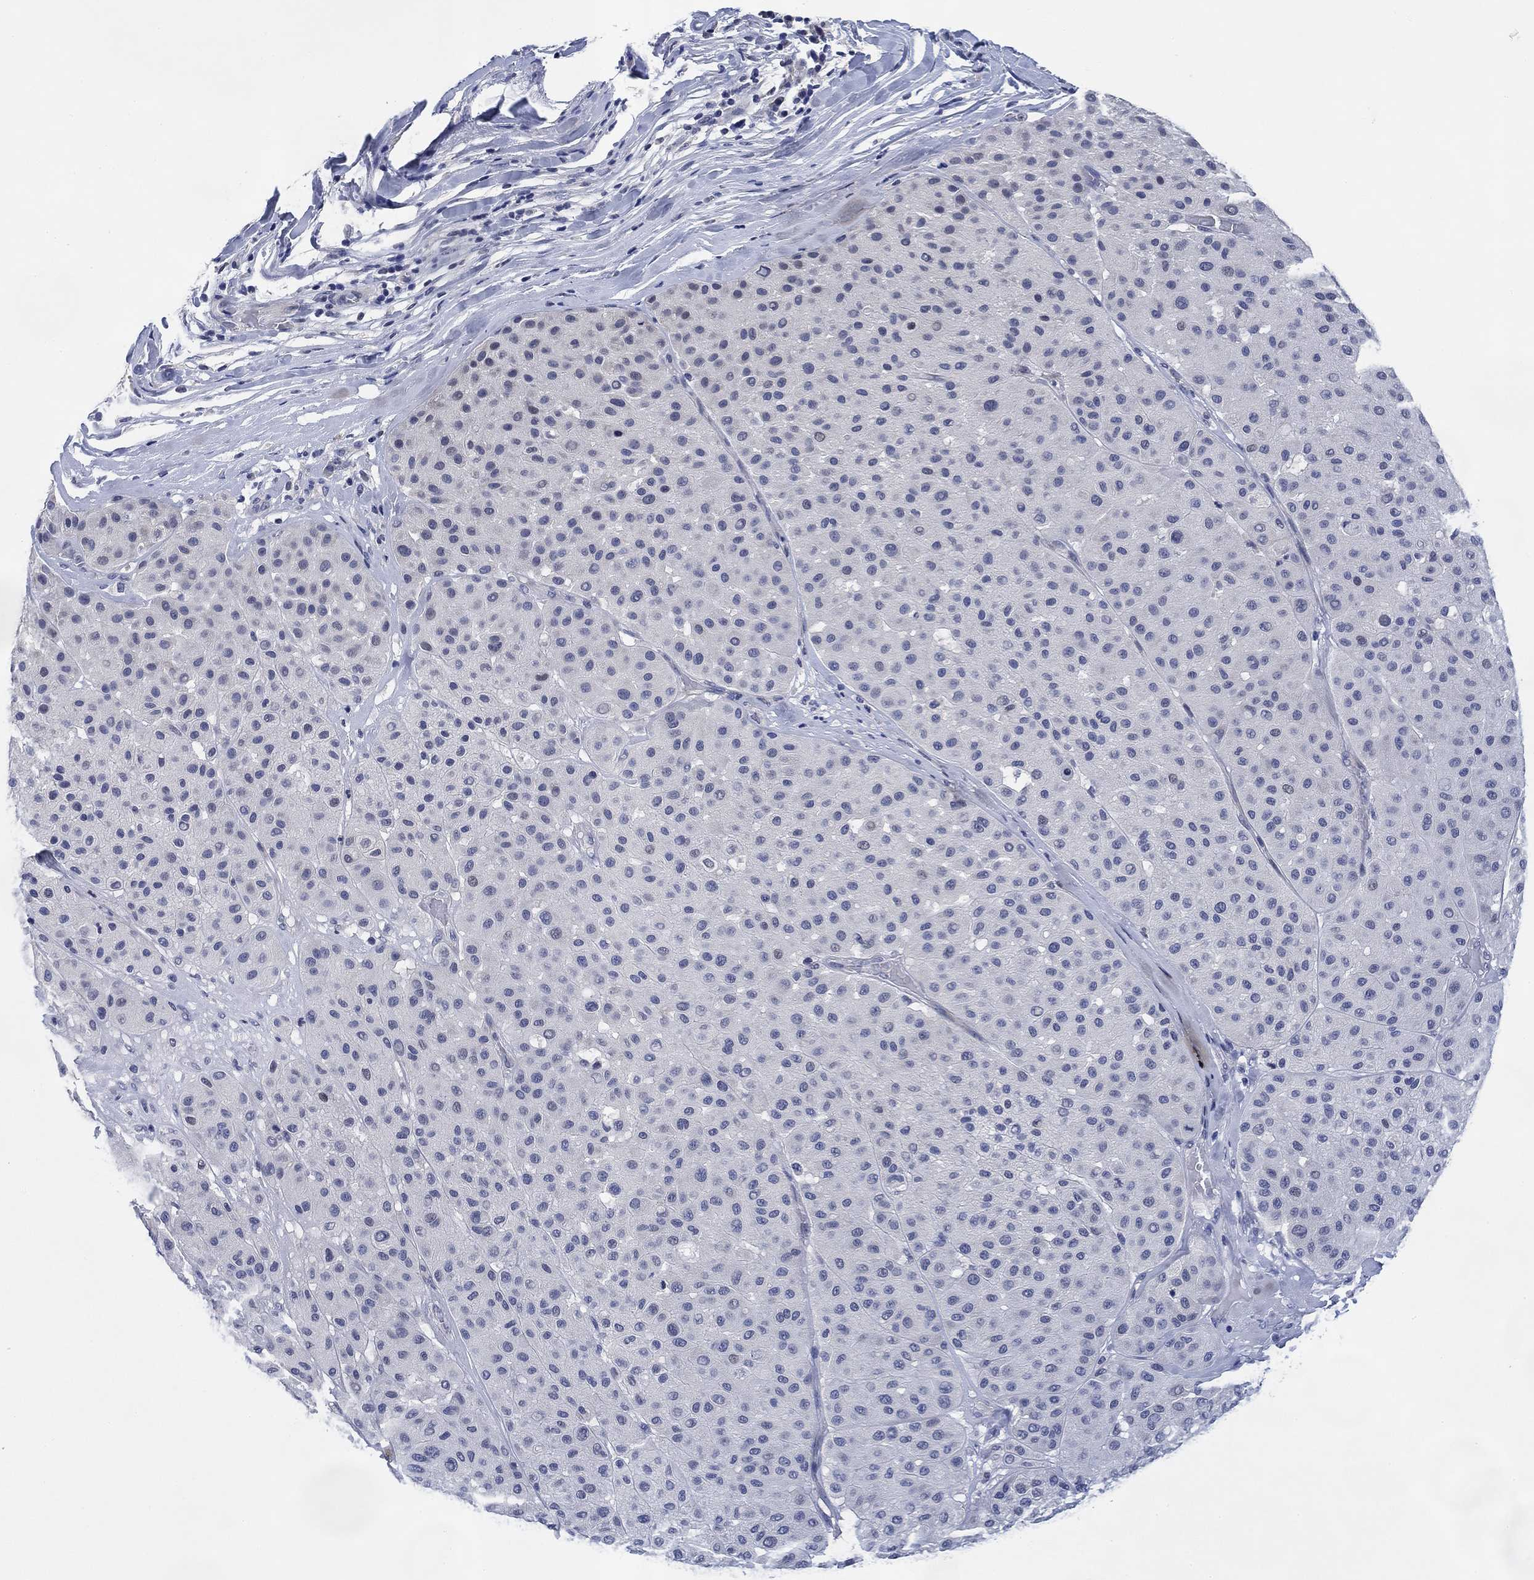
{"staining": {"intensity": "negative", "quantity": "none", "location": "none"}, "tissue": "melanoma", "cell_type": "Tumor cells", "image_type": "cancer", "snomed": [{"axis": "morphology", "description": "Malignant melanoma, Metastatic site"}, {"axis": "topography", "description": "Smooth muscle"}], "caption": "DAB (3,3'-diaminobenzidine) immunohistochemical staining of malignant melanoma (metastatic site) displays no significant positivity in tumor cells. (Brightfield microscopy of DAB immunohistochemistry at high magnification).", "gene": "DAZL", "patient": {"sex": "male", "age": 41}}